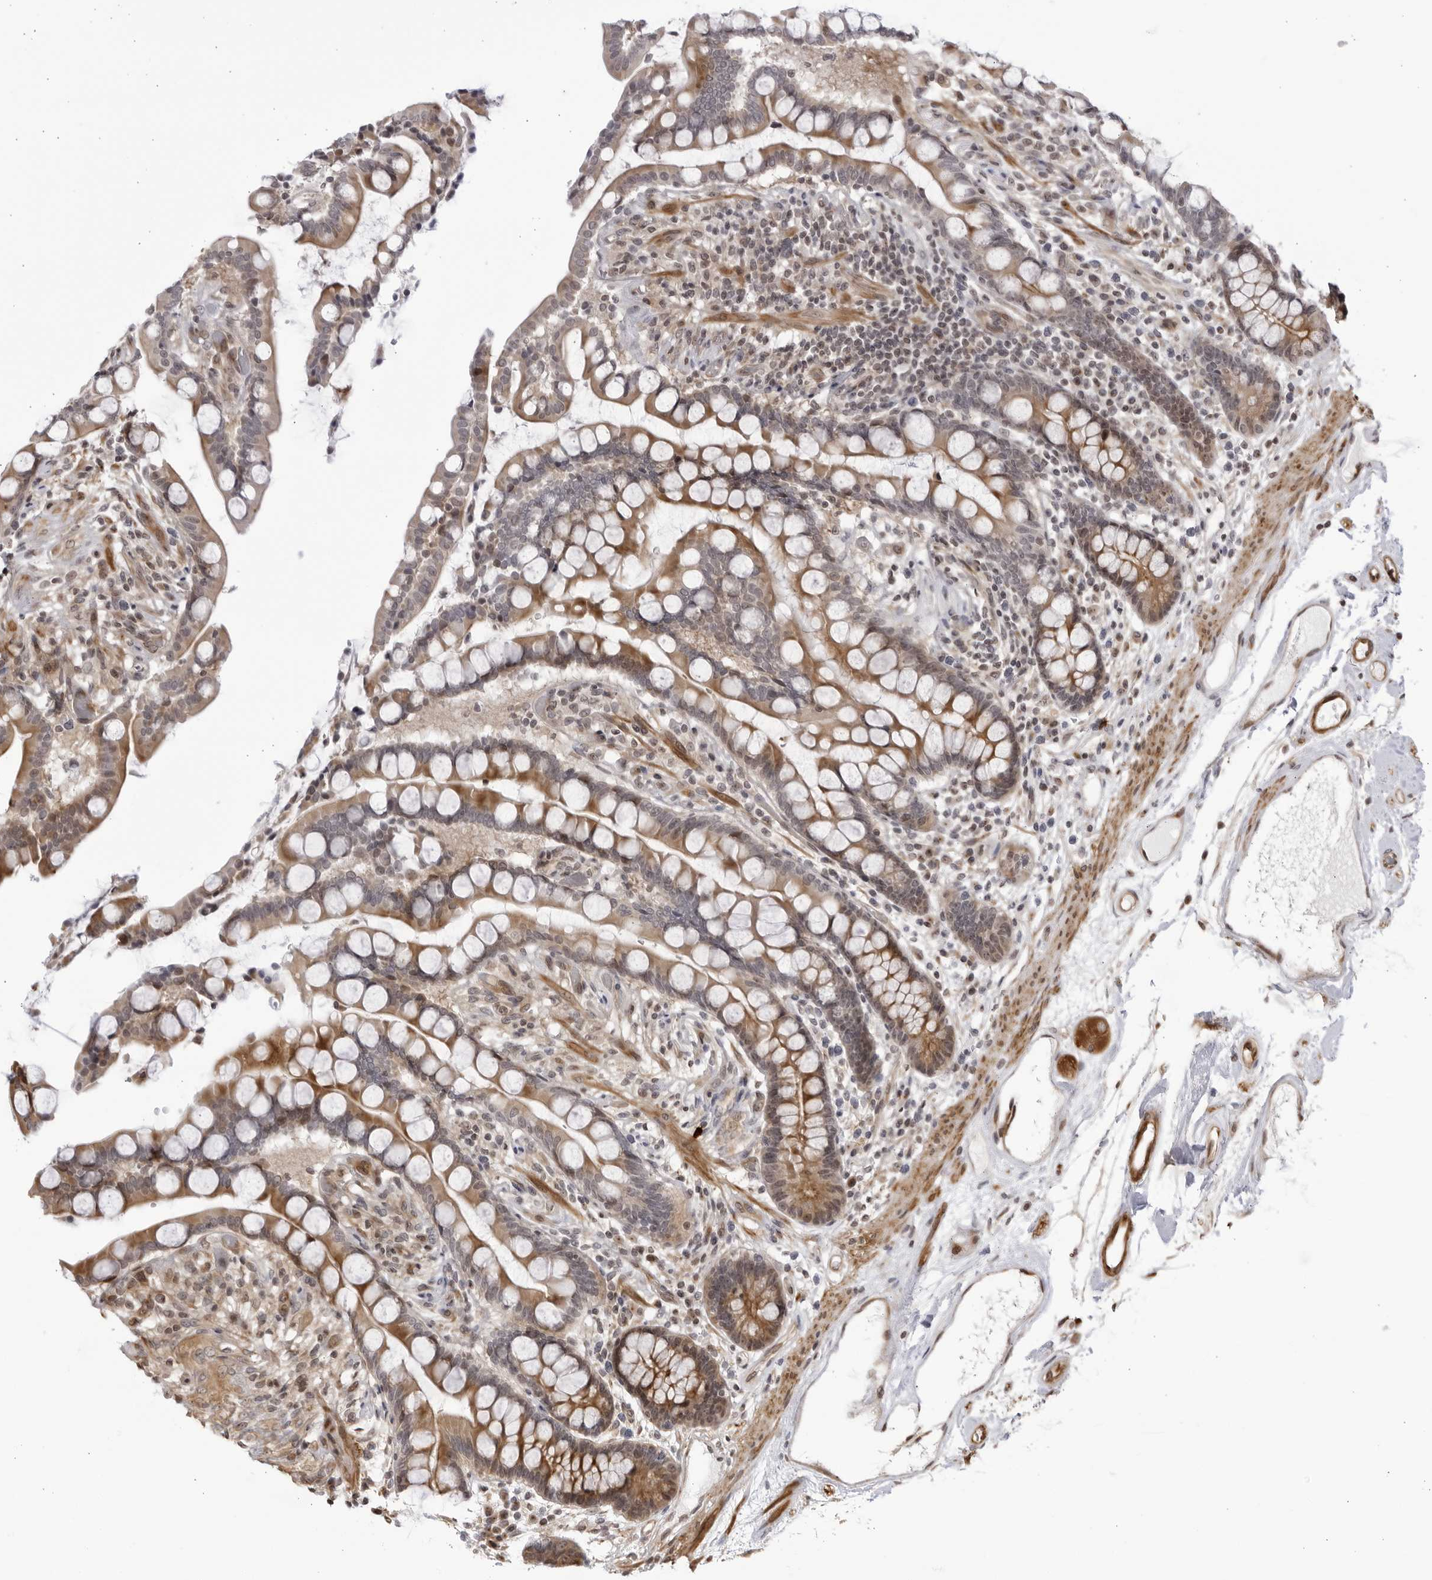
{"staining": {"intensity": "moderate", "quantity": ">75%", "location": "cytoplasmic/membranous,nuclear"}, "tissue": "colon", "cell_type": "Endothelial cells", "image_type": "normal", "snomed": [{"axis": "morphology", "description": "Normal tissue, NOS"}, {"axis": "topography", "description": "Colon"}], "caption": "Approximately >75% of endothelial cells in normal human colon display moderate cytoplasmic/membranous,nuclear protein positivity as visualized by brown immunohistochemical staining.", "gene": "CNBD1", "patient": {"sex": "male", "age": 73}}